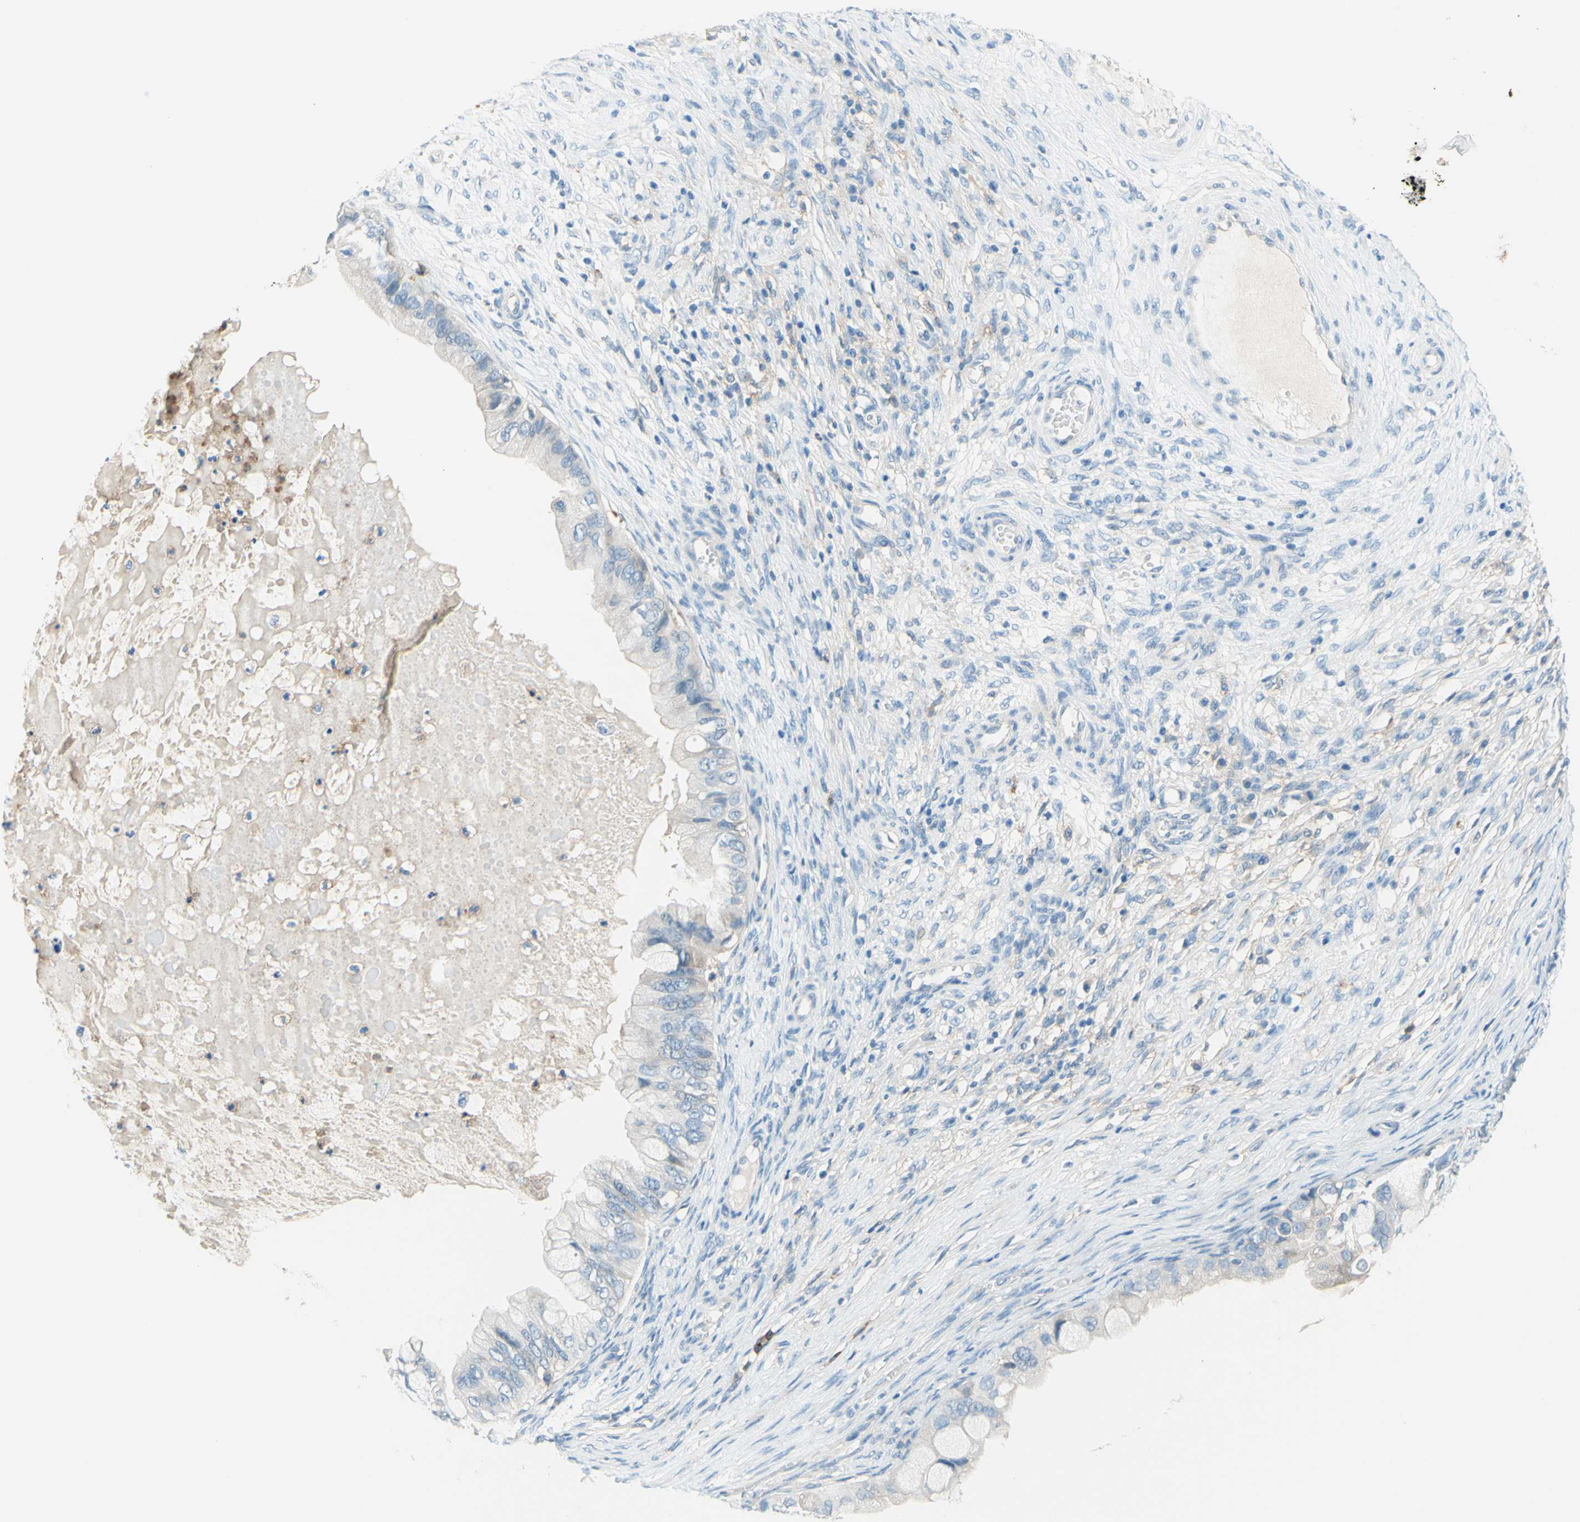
{"staining": {"intensity": "negative", "quantity": "none", "location": "none"}, "tissue": "ovarian cancer", "cell_type": "Tumor cells", "image_type": "cancer", "snomed": [{"axis": "morphology", "description": "Cystadenocarcinoma, mucinous, NOS"}, {"axis": "topography", "description": "Ovary"}], "caption": "A histopathology image of ovarian cancer (mucinous cystadenocarcinoma) stained for a protein exhibits no brown staining in tumor cells. Nuclei are stained in blue.", "gene": "SIGLEC9", "patient": {"sex": "female", "age": 80}}